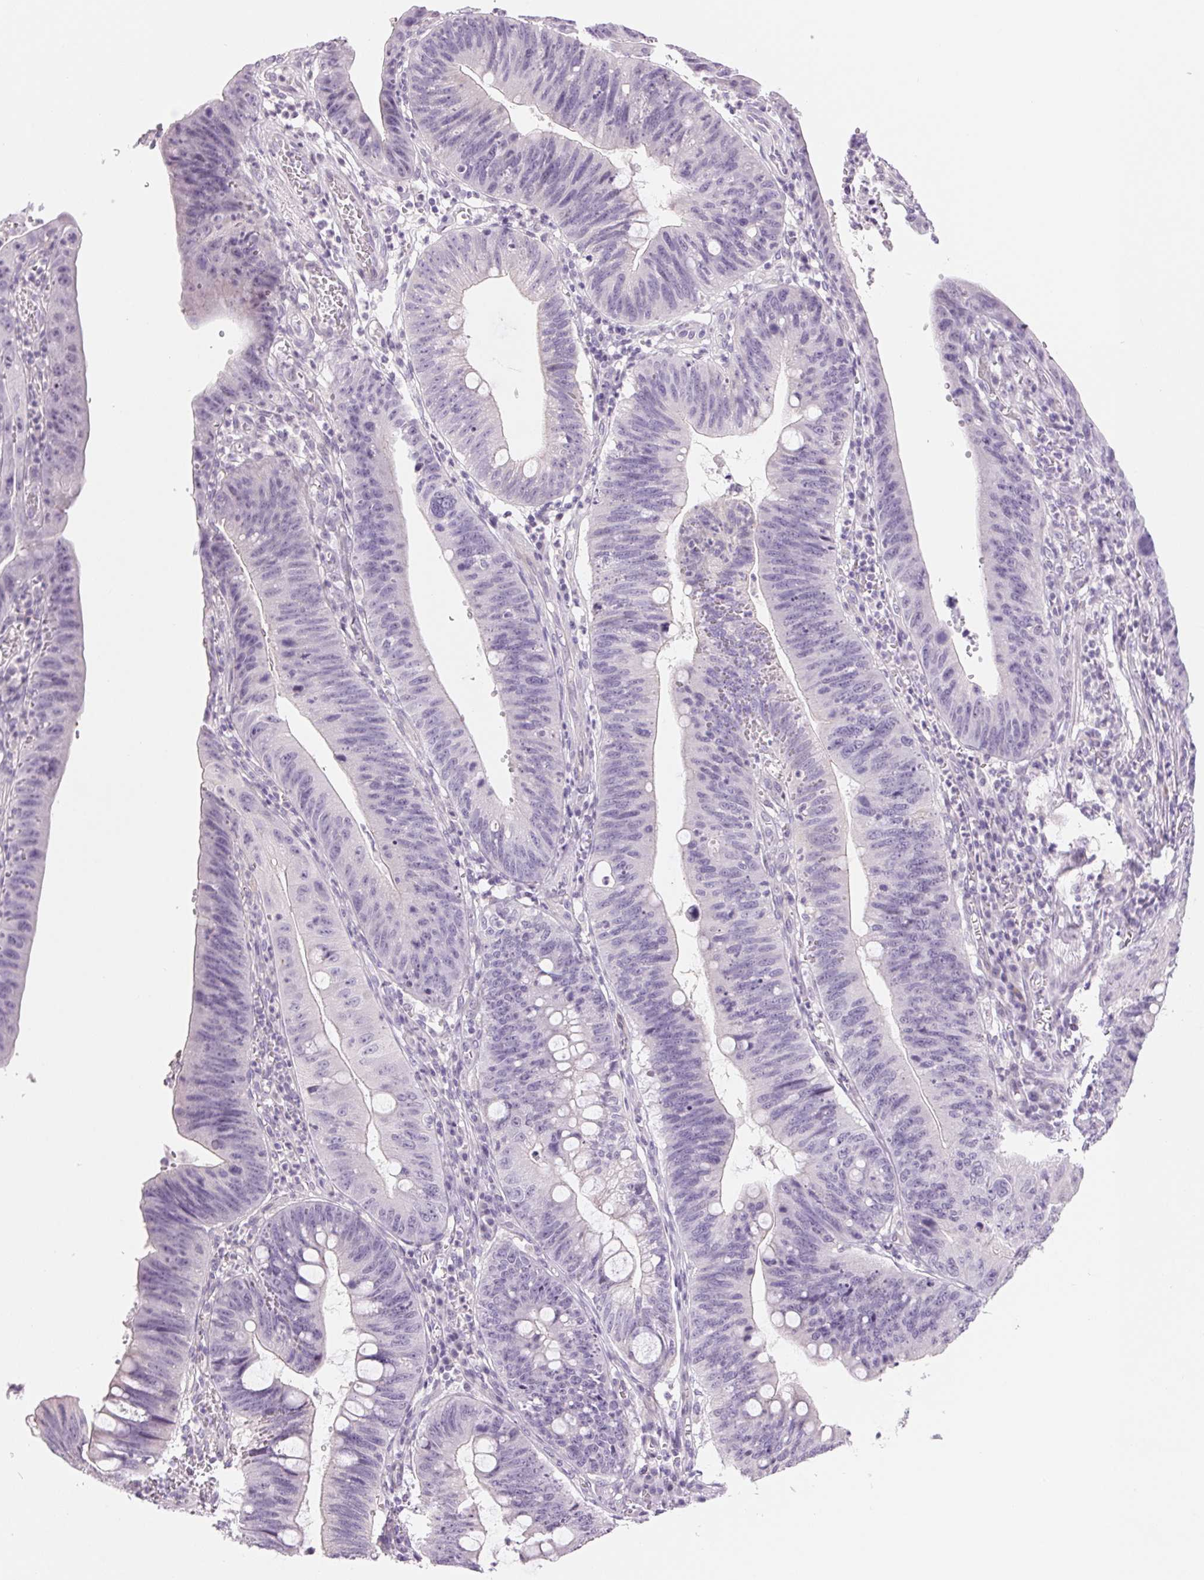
{"staining": {"intensity": "negative", "quantity": "none", "location": "none"}, "tissue": "stomach cancer", "cell_type": "Tumor cells", "image_type": "cancer", "snomed": [{"axis": "morphology", "description": "Adenocarcinoma, NOS"}, {"axis": "topography", "description": "Stomach"}], "caption": "DAB immunohistochemical staining of stomach cancer (adenocarcinoma) displays no significant positivity in tumor cells.", "gene": "CCDC168", "patient": {"sex": "male", "age": 59}}